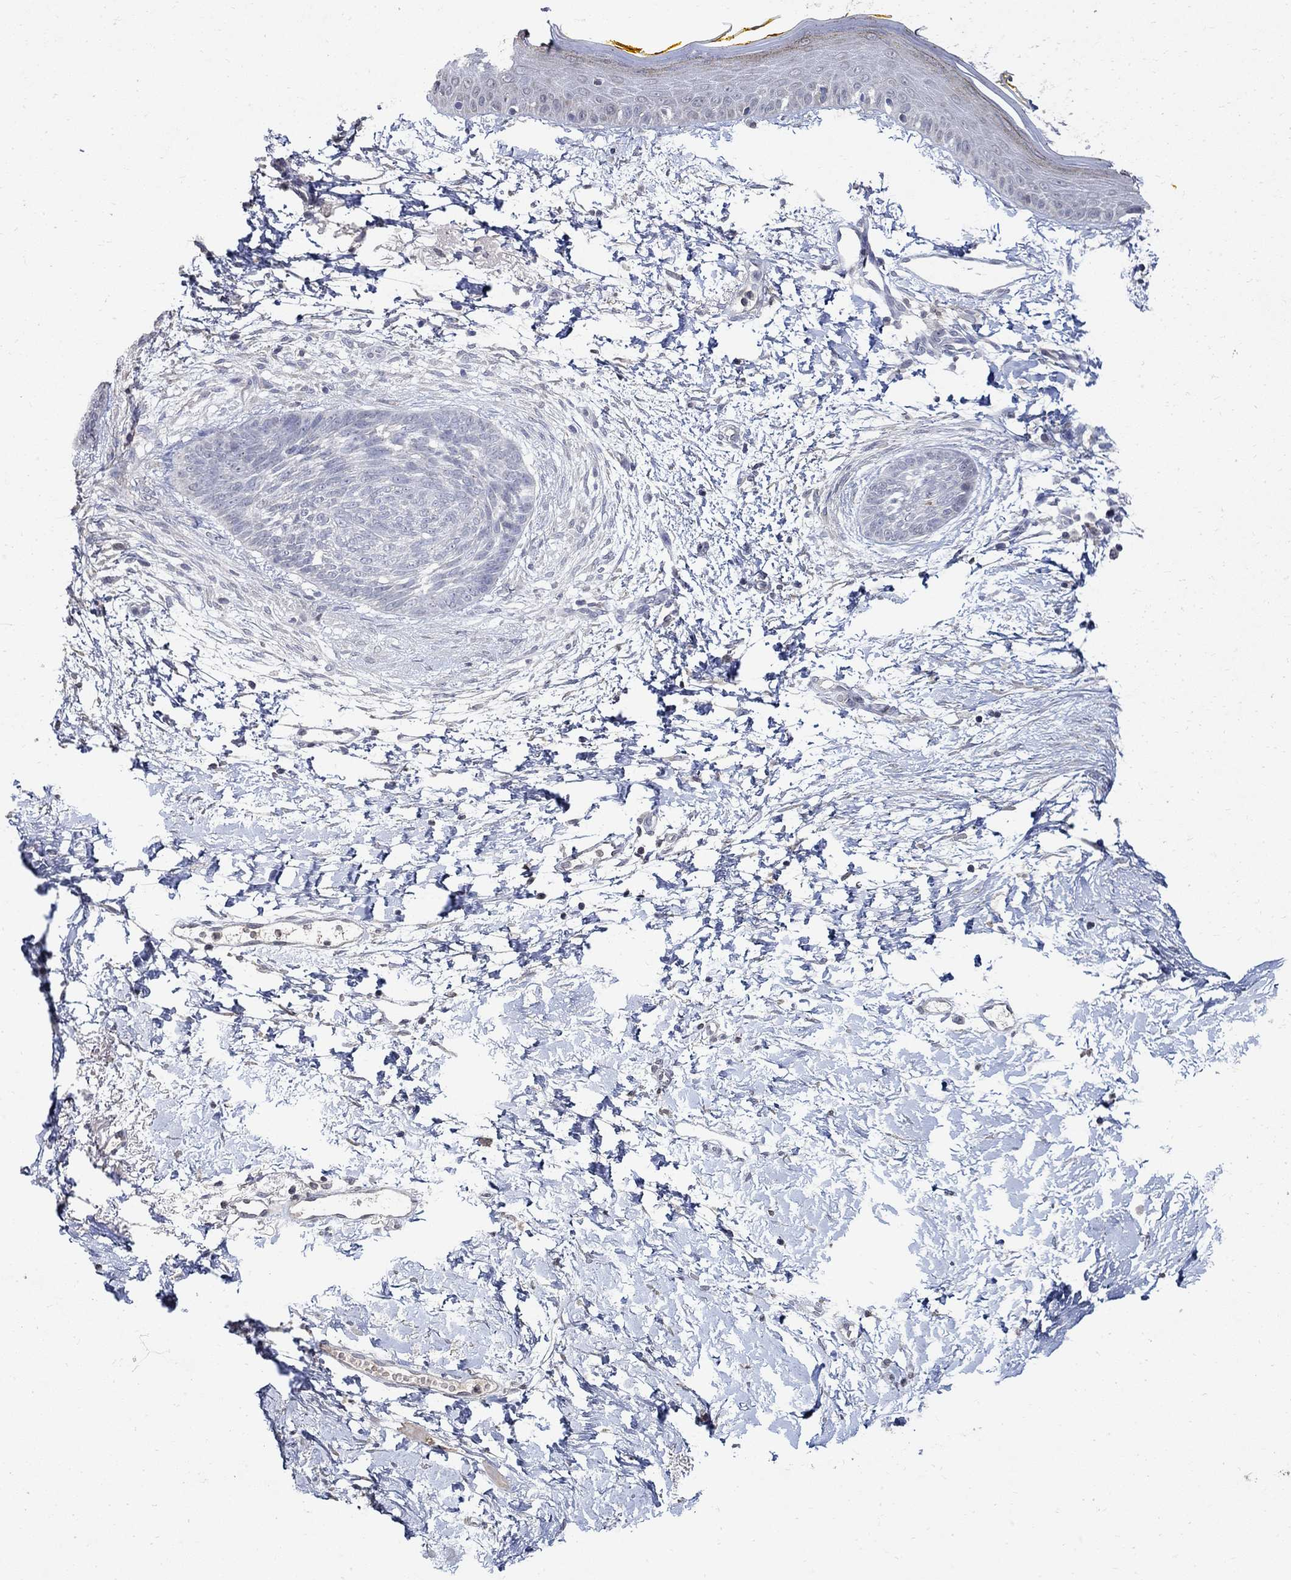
{"staining": {"intensity": "negative", "quantity": "none", "location": "none"}, "tissue": "skin cancer", "cell_type": "Tumor cells", "image_type": "cancer", "snomed": [{"axis": "morphology", "description": "Normal tissue, NOS"}, {"axis": "morphology", "description": "Basal cell carcinoma"}, {"axis": "topography", "description": "Skin"}], "caption": "Immunohistochemistry (IHC) histopathology image of neoplastic tissue: human basal cell carcinoma (skin) stained with DAB shows no significant protein expression in tumor cells. (DAB immunohistochemistry (IHC) visualized using brightfield microscopy, high magnification).", "gene": "TMEM169", "patient": {"sex": "male", "age": 84}}